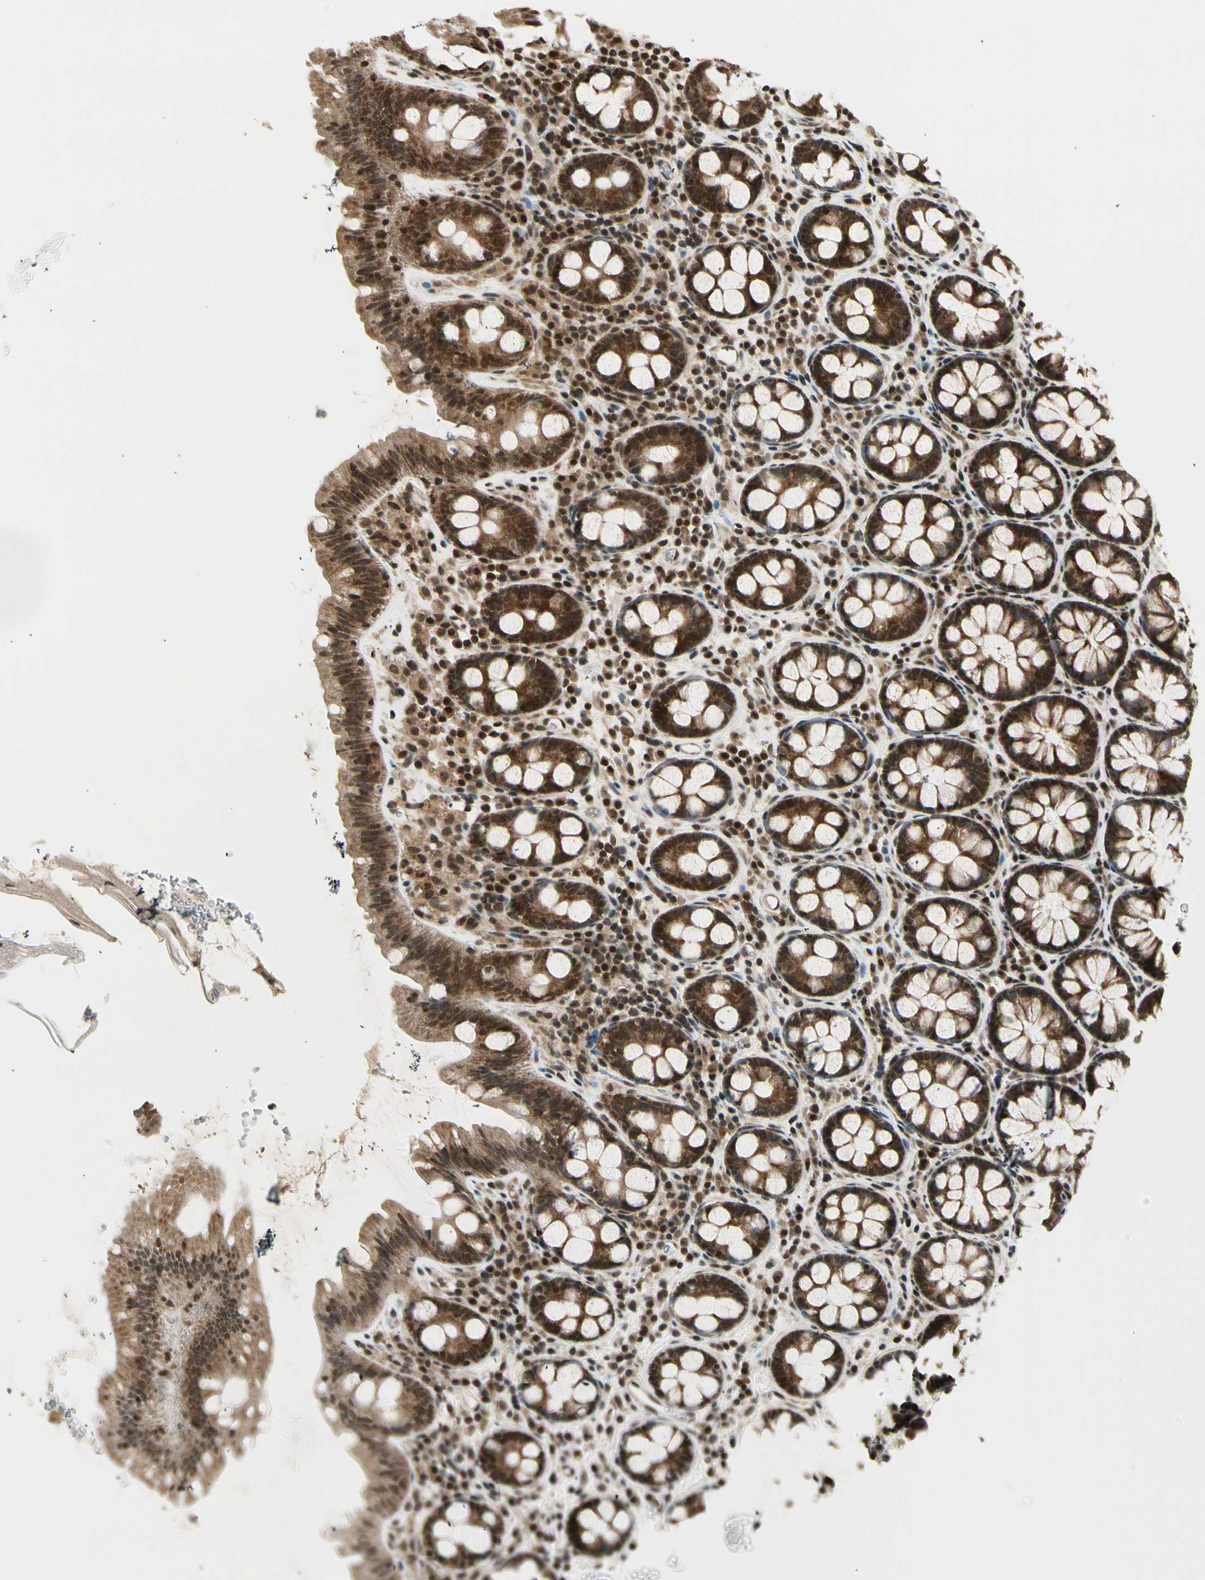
{"staining": {"intensity": "moderate", "quantity": ">75%", "location": "cytoplasmic/membranous,nuclear"}, "tissue": "colon", "cell_type": "Endothelial cells", "image_type": "normal", "snomed": [{"axis": "morphology", "description": "Normal tissue, NOS"}, {"axis": "topography", "description": "Colon"}], "caption": "Immunohistochemistry (DAB (3,3'-diaminobenzidine)) staining of unremarkable colon reveals moderate cytoplasmic/membranous,nuclear protein positivity in about >75% of endothelial cells.", "gene": "SMN2", "patient": {"sex": "female", "age": 80}}